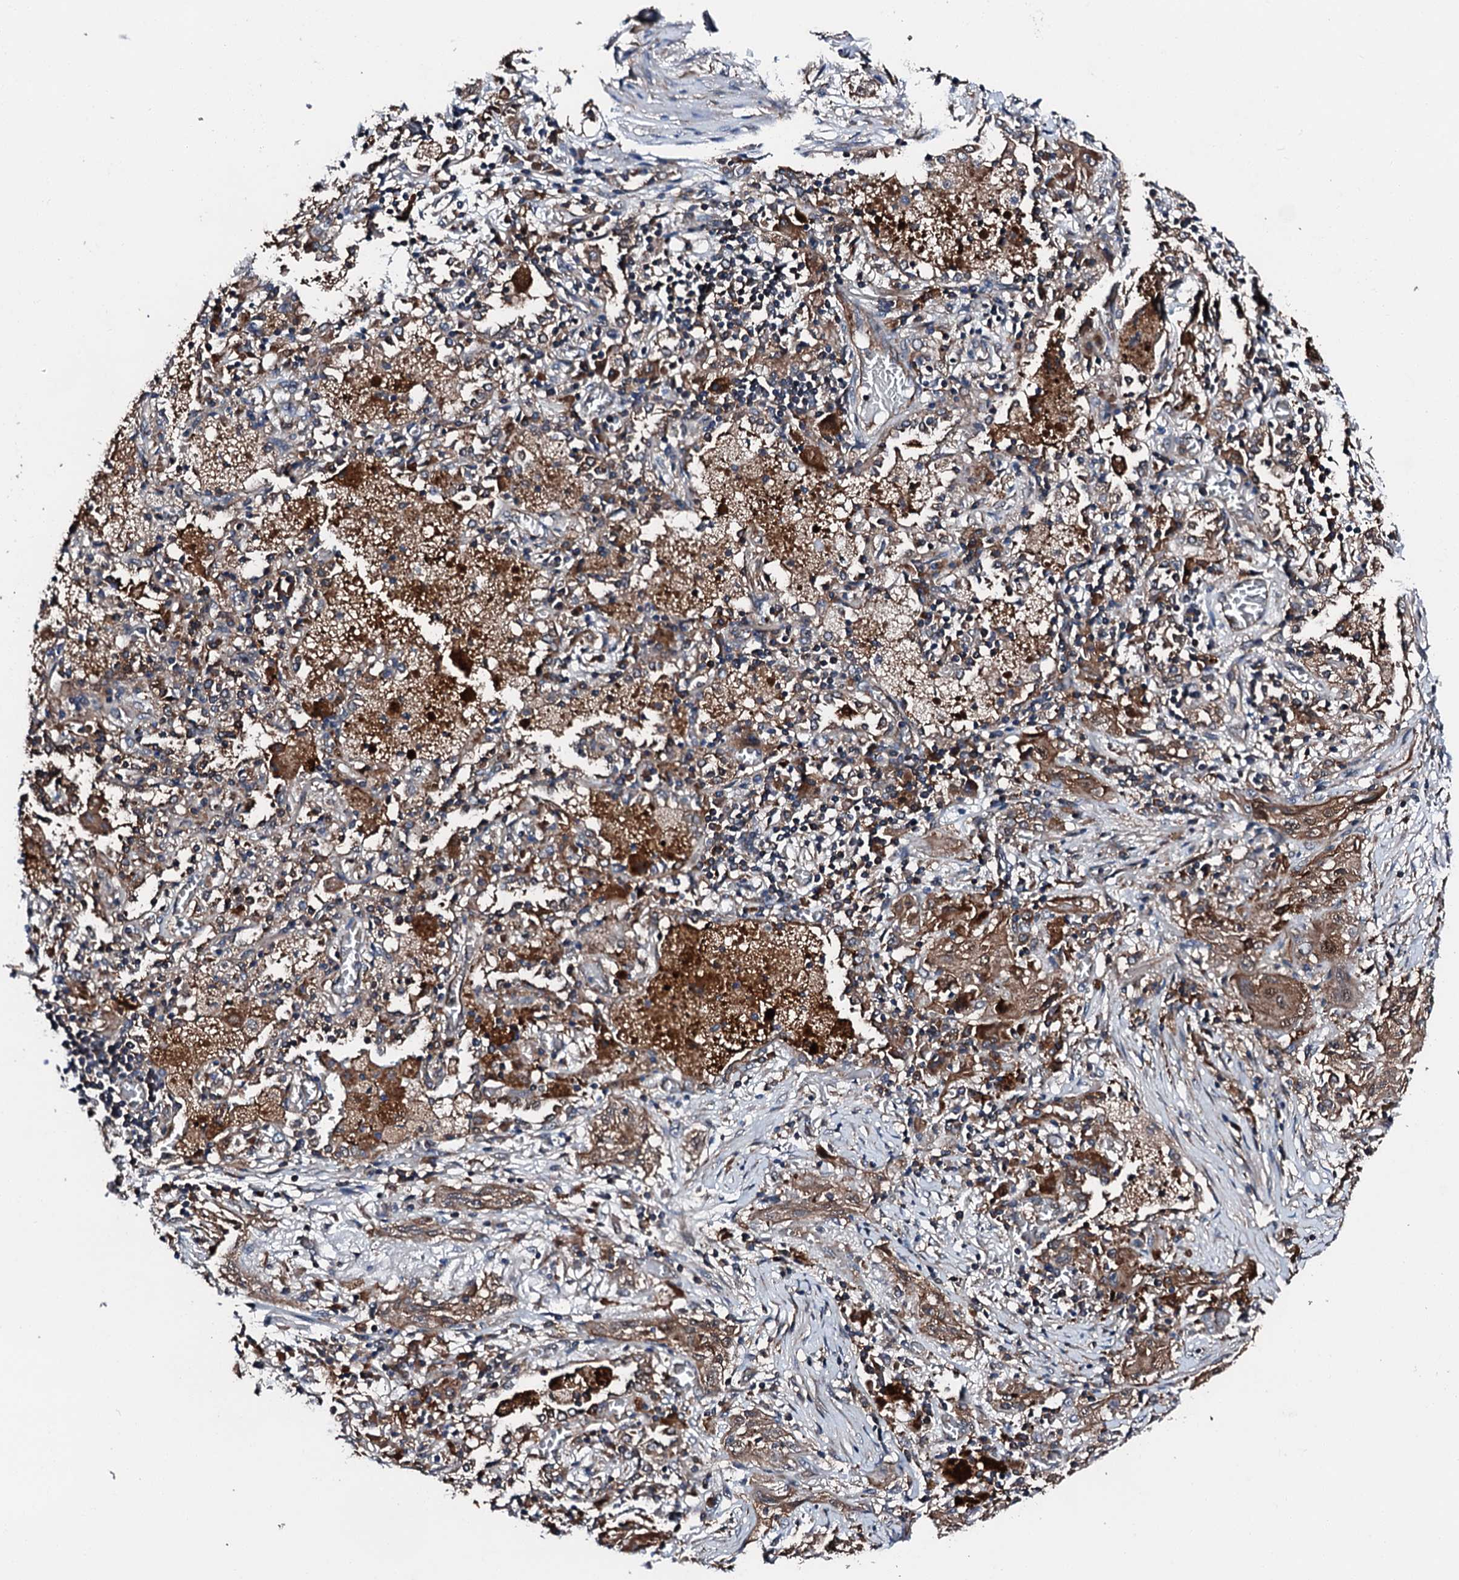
{"staining": {"intensity": "moderate", "quantity": ">75%", "location": "cytoplasmic/membranous"}, "tissue": "lung cancer", "cell_type": "Tumor cells", "image_type": "cancer", "snomed": [{"axis": "morphology", "description": "Squamous cell carcinoma, NOS"}, {"axis": "topography", "description": "Lung"}], "caption": "Tumor cells exhibit moderate cytoplasmic/membranous positivity in approximately >75% of cells in lung cancer.", "gene": "FGD4", "patient": {"sex": "female", "age": 47}}